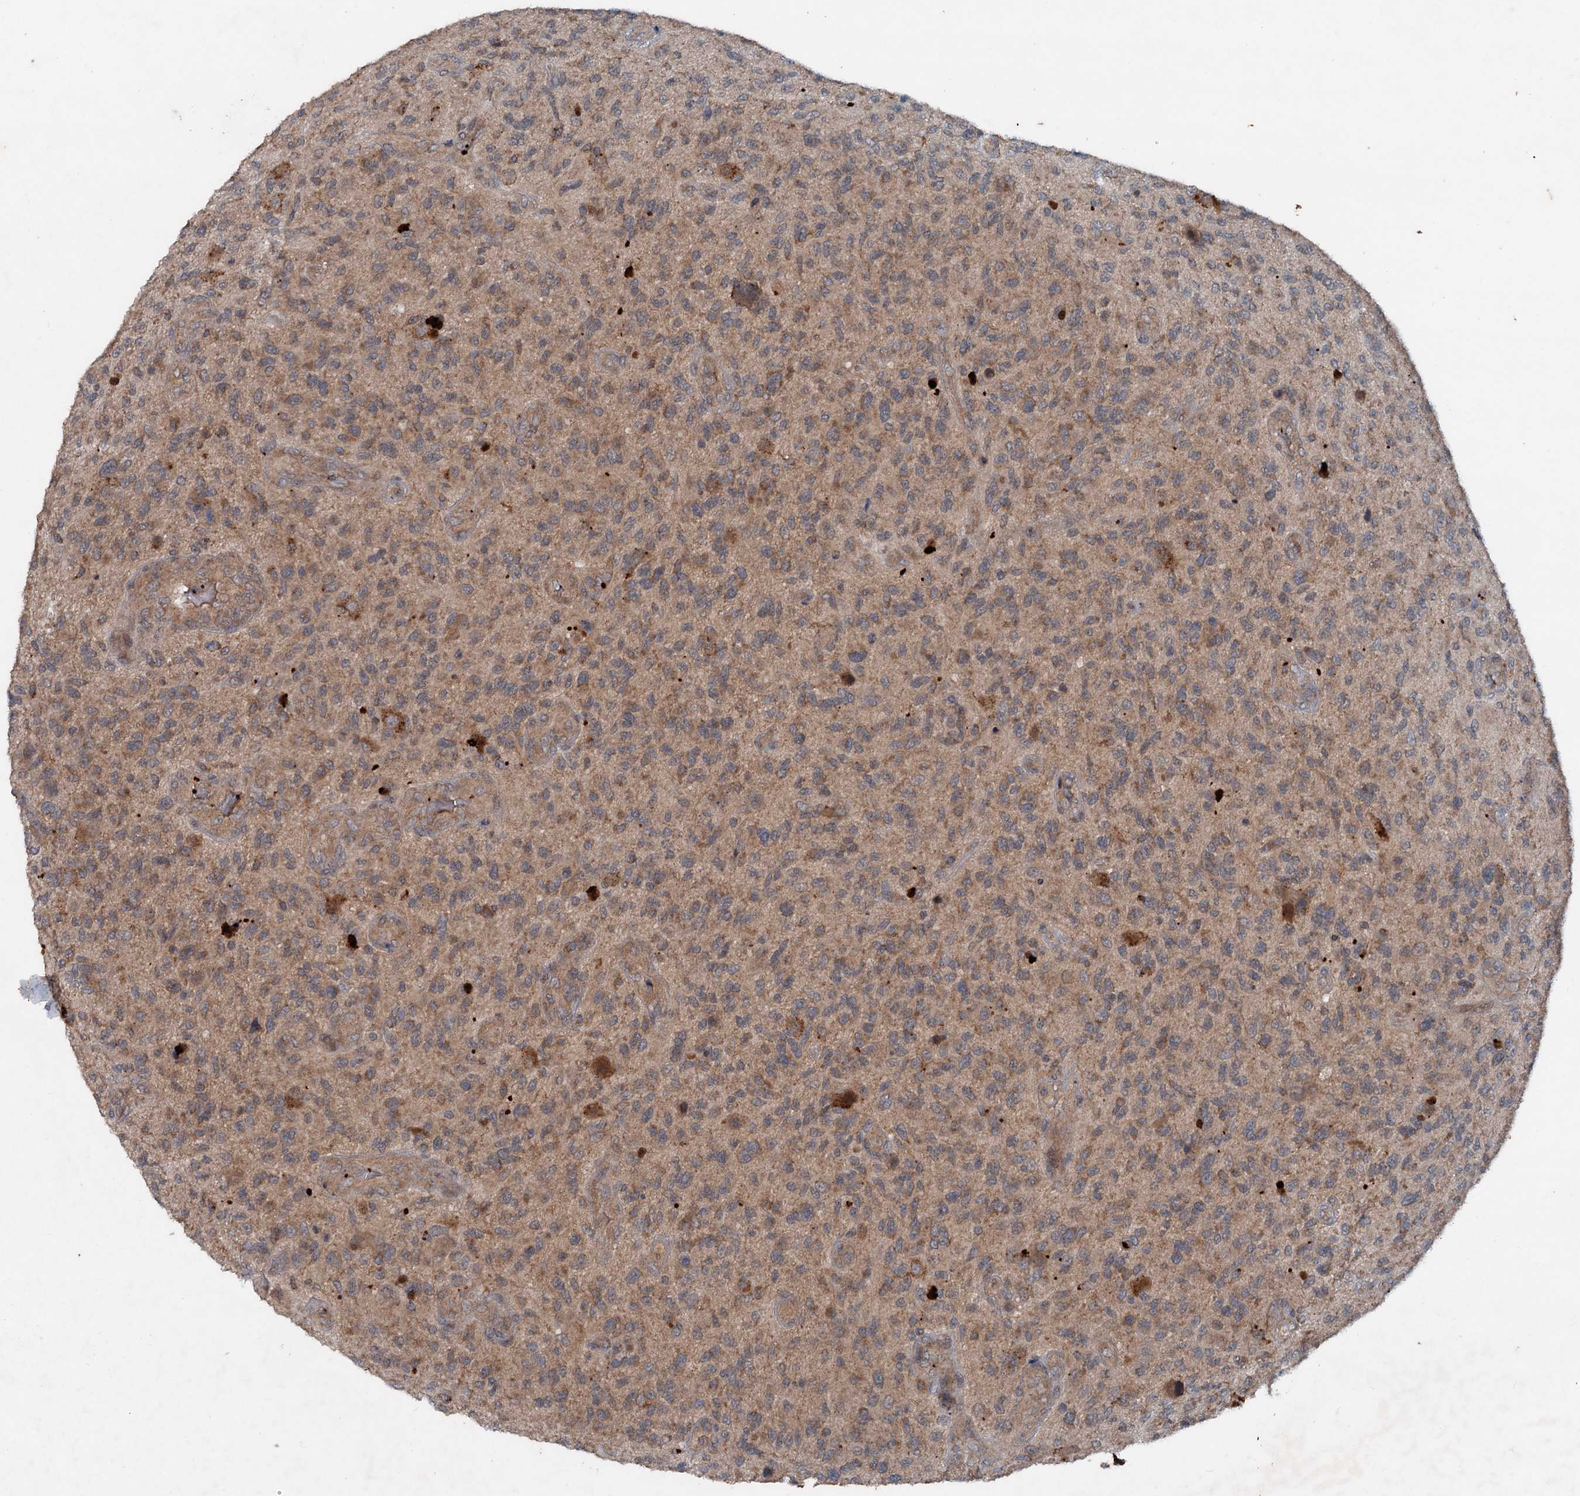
{"staining": {"intensity": "moderate", "quantity": ">75%", "location": "cytoplasmic/membranous"}, "tissue": "glioma", "cell_type": "Tumor cells", "image_type": "cancer", "snomed": [{"axis": "morphology", "description": "Glioma, malignant, High grade"}, {"axis": "topography", "description": "Brain"}], "caption": "DAB immunohistochemical staining of glioma exhibits moderate cytoplasmic/membranous protein staining in about >75% of tumor cells. Nuclei are stained in blue.", "gene": "N4BP2L2", "patient": {"sex": "male", "age": 47}}